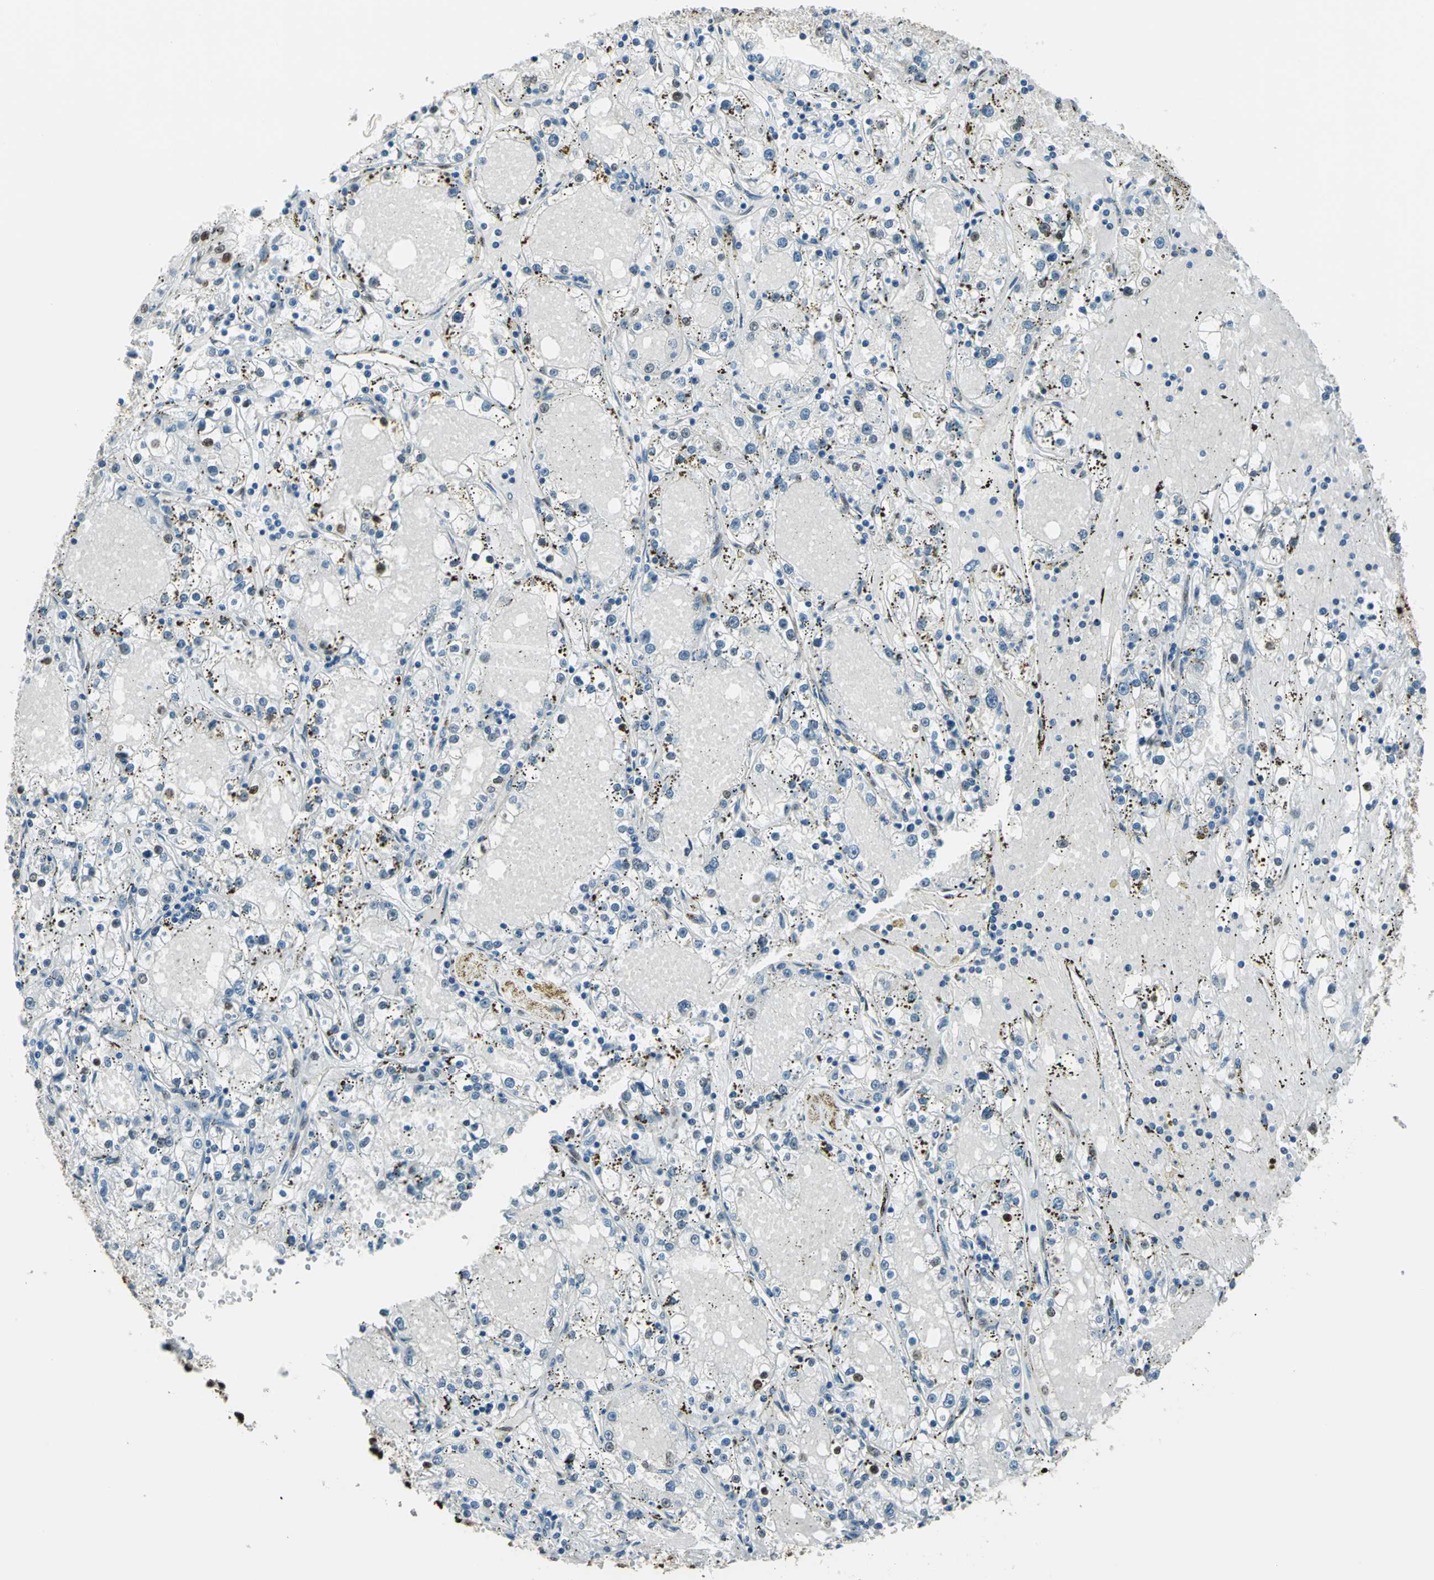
{"staining": {"intensity": "moderate", "quantity": "<25%", "location": "nuclear"}, "tissue": "renal cancer", "cell_type": "Tumor cells", "image_type": "cancer", "snomed": [{"axis": "morphology", "description": "Adenocarcinoma, NOS"}, {"axis": "topography", "description": "Kidney"}], "caption": "Renal adenocarcinoma was stained to show a protein in brown. There is low levels of moderate nuclear expression in about <25% of tumor cells.", "gene": "NFIA", "patient": {"sex": "male", "age": 56}}